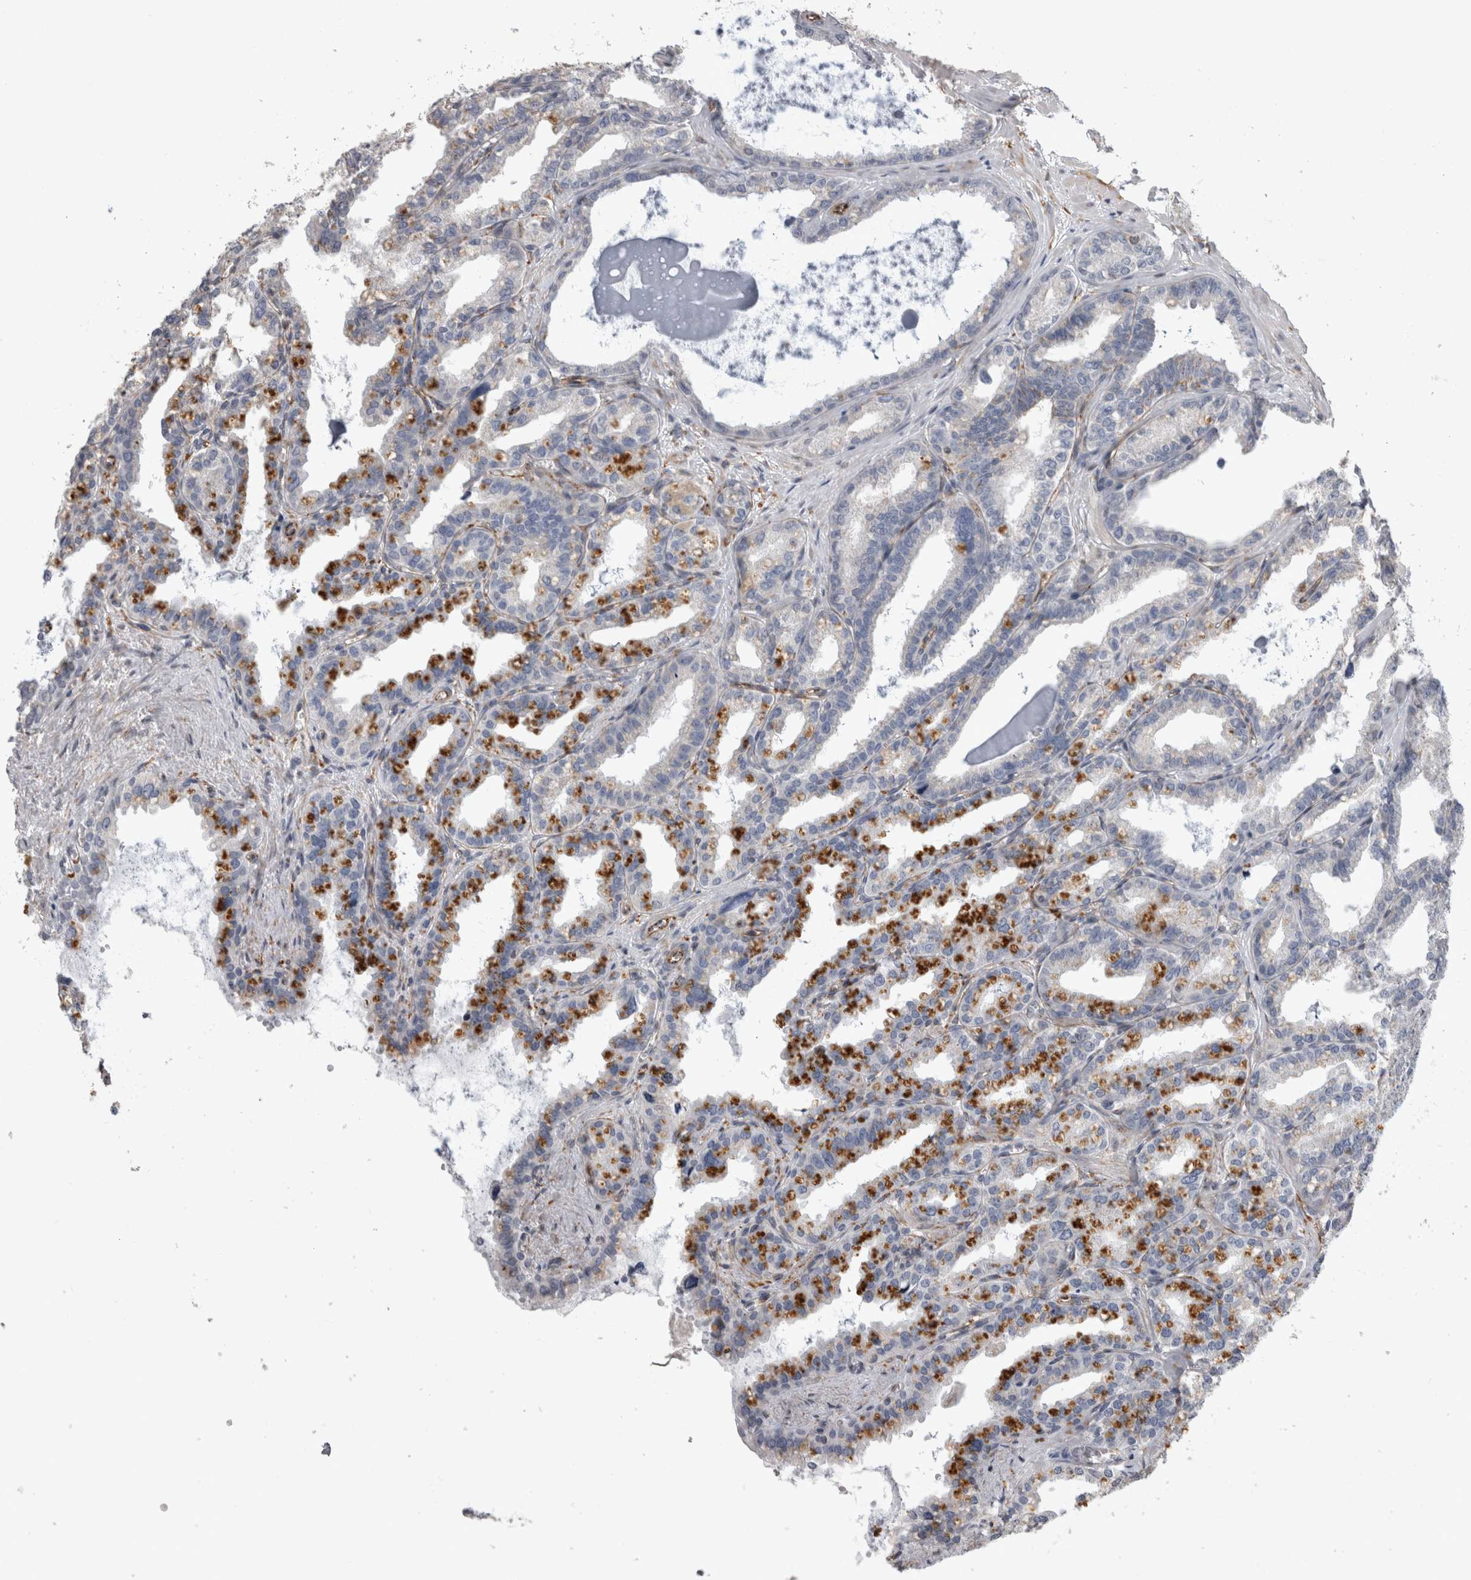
{"staining": {"intensity": "negative", "quantity": "none", "location": "none"}, "tissue": "seminal vesicle", "cell_type": "Glandular cells", "image_type": "normal", "snomed": [{"axis": "morphology", "description": "Normal tissue, NOS"}, {"axis": "topography", "description": "Prostate"}, {"axis": "topography", "description": "Seminal veicle"}], "caption": "The image exhibits no significant expression in glandular cells of seminal vesicle.", "gene": "ACOT7", "patient": {"sex": "male", "age": 51}}